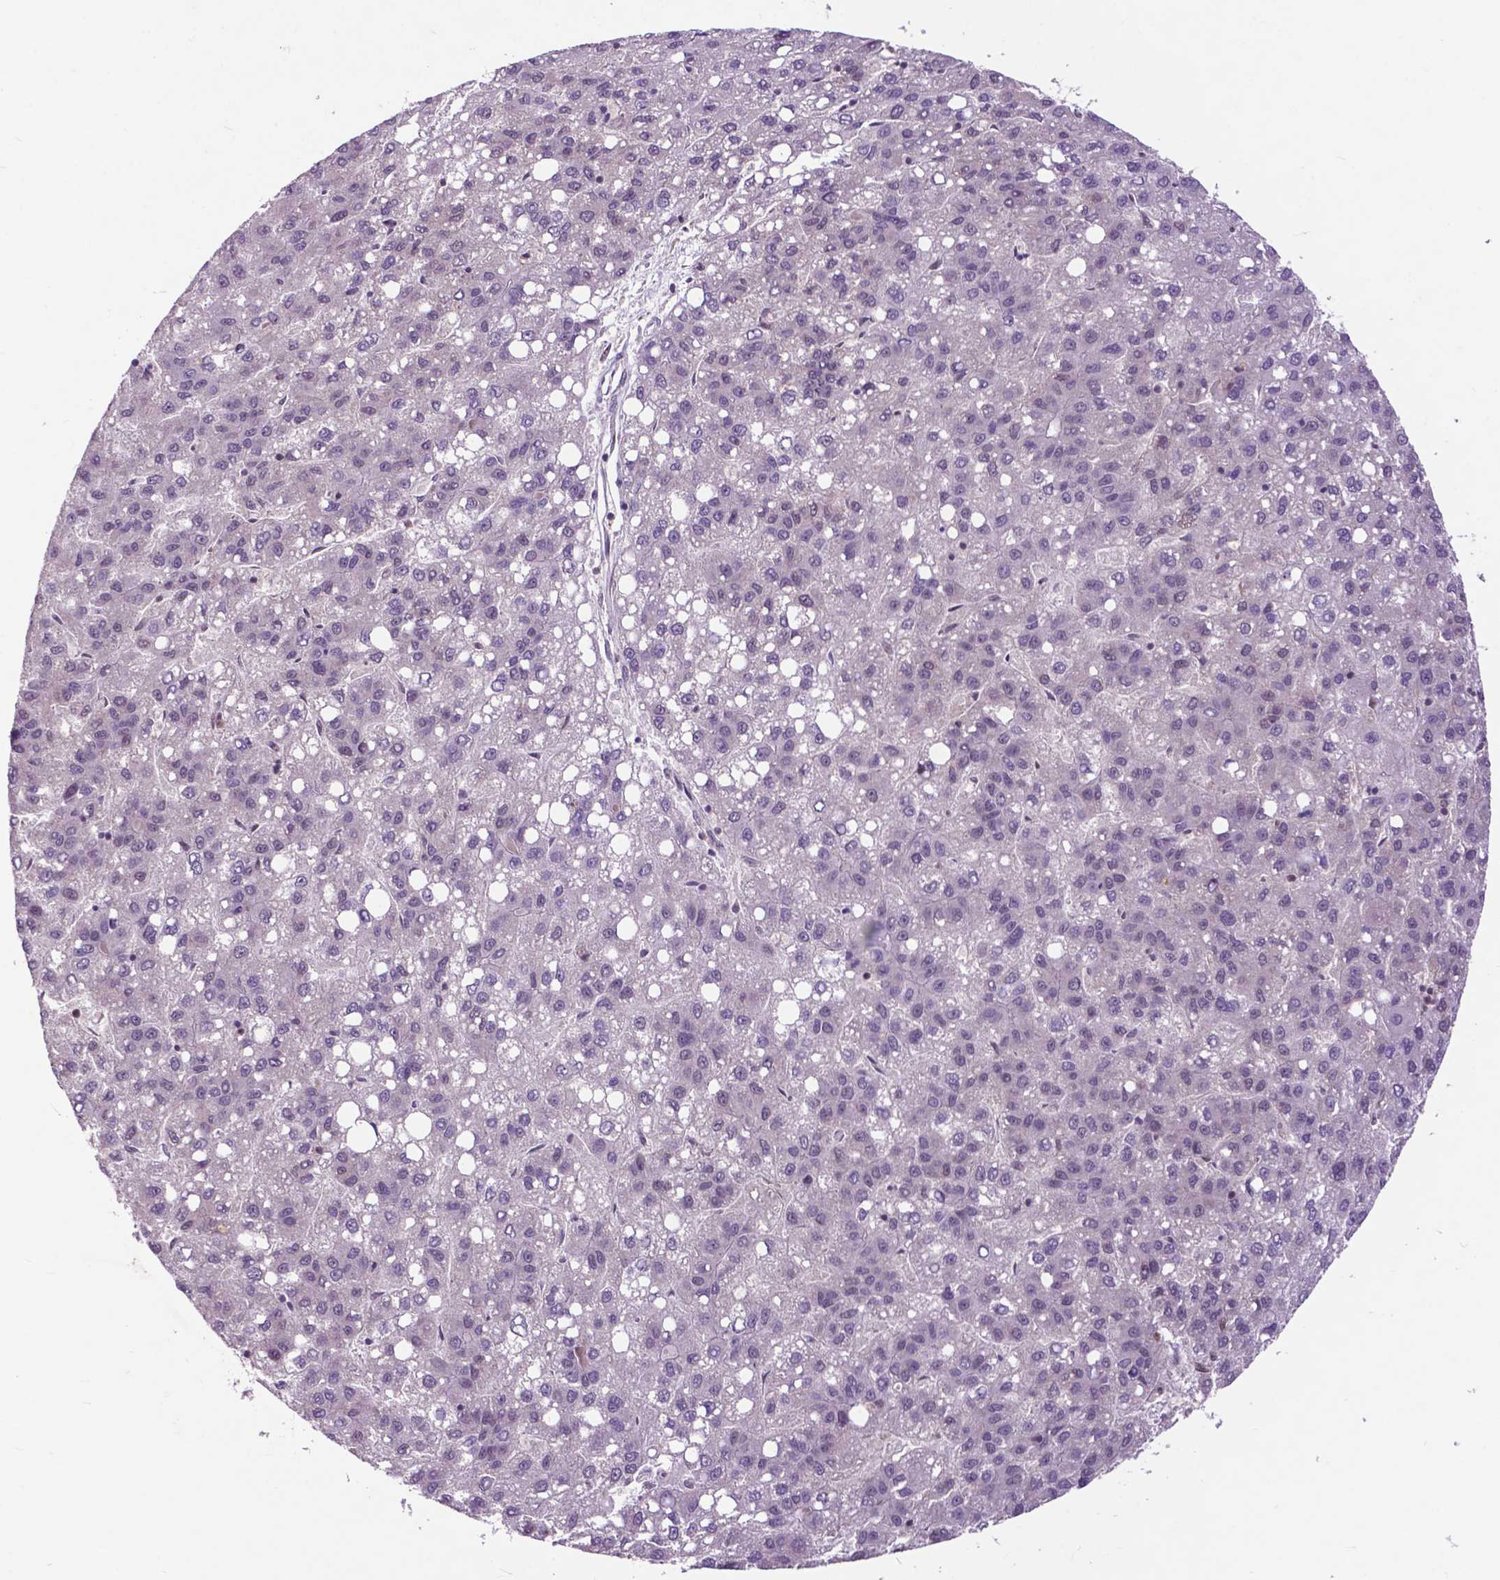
{"staining": {"intensity": "negative", "quantity": "none", "location": "none"}, "tissue": "liver cancer", "cell_type": "Tumor cells", "image_type": "cancer", "snomed": [{"axis": "morphology", "description": "Carcinoma, Hepatocellular, NOS"}, {"axis": "topography", "description": "Liver"}], "caption": "Protein analysis of liver cancer (hepatocellular carcinoma) shows no significant expression in tumor cells.", "gene": "FAF1", "patient": {"sex": "female", "age": 82}}